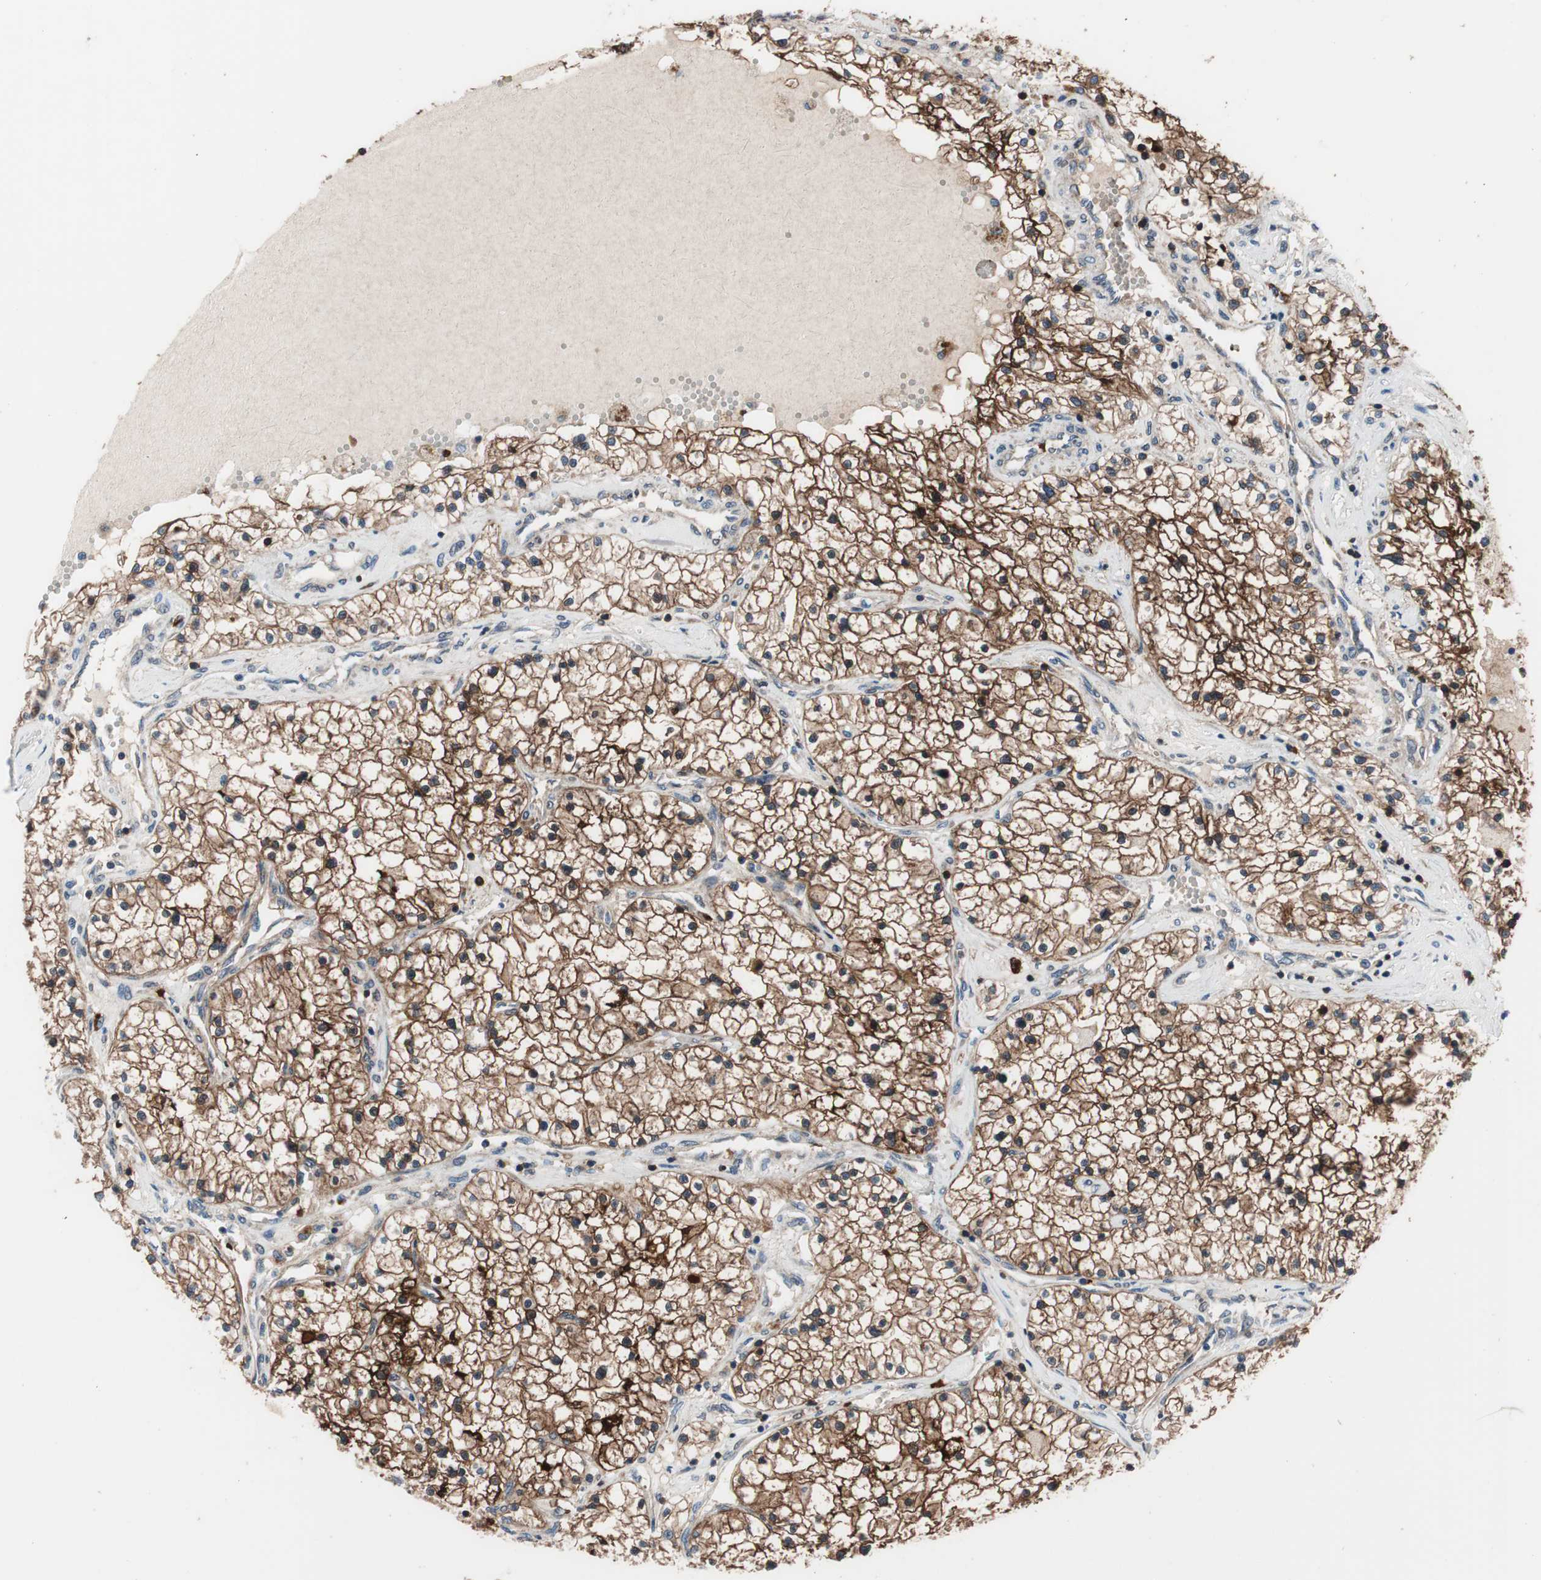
{"staining": {"intensity": "moderate", "quantity": ">75%", "location": "cytoplasmic/membranous"}, "tissue": "renal cancer", "cell_type": "Tumor cells", "image_type": "cancer", "snomed": [{"axis": "morphology", "description": "Adenocarcinoma, NOS"}, {"axis": "topography", "description": "Kidney"}], "caption": "Protein expression analysis of human adenocarcinoma (renal) reveals moderate cytoplasmic/membranous expression in approximately >75% of tumor cells. (IHC, brightfield microscopy, high magnification).", "gene": "PRDX2", "patient": {"sex": "male", "age": 68}}